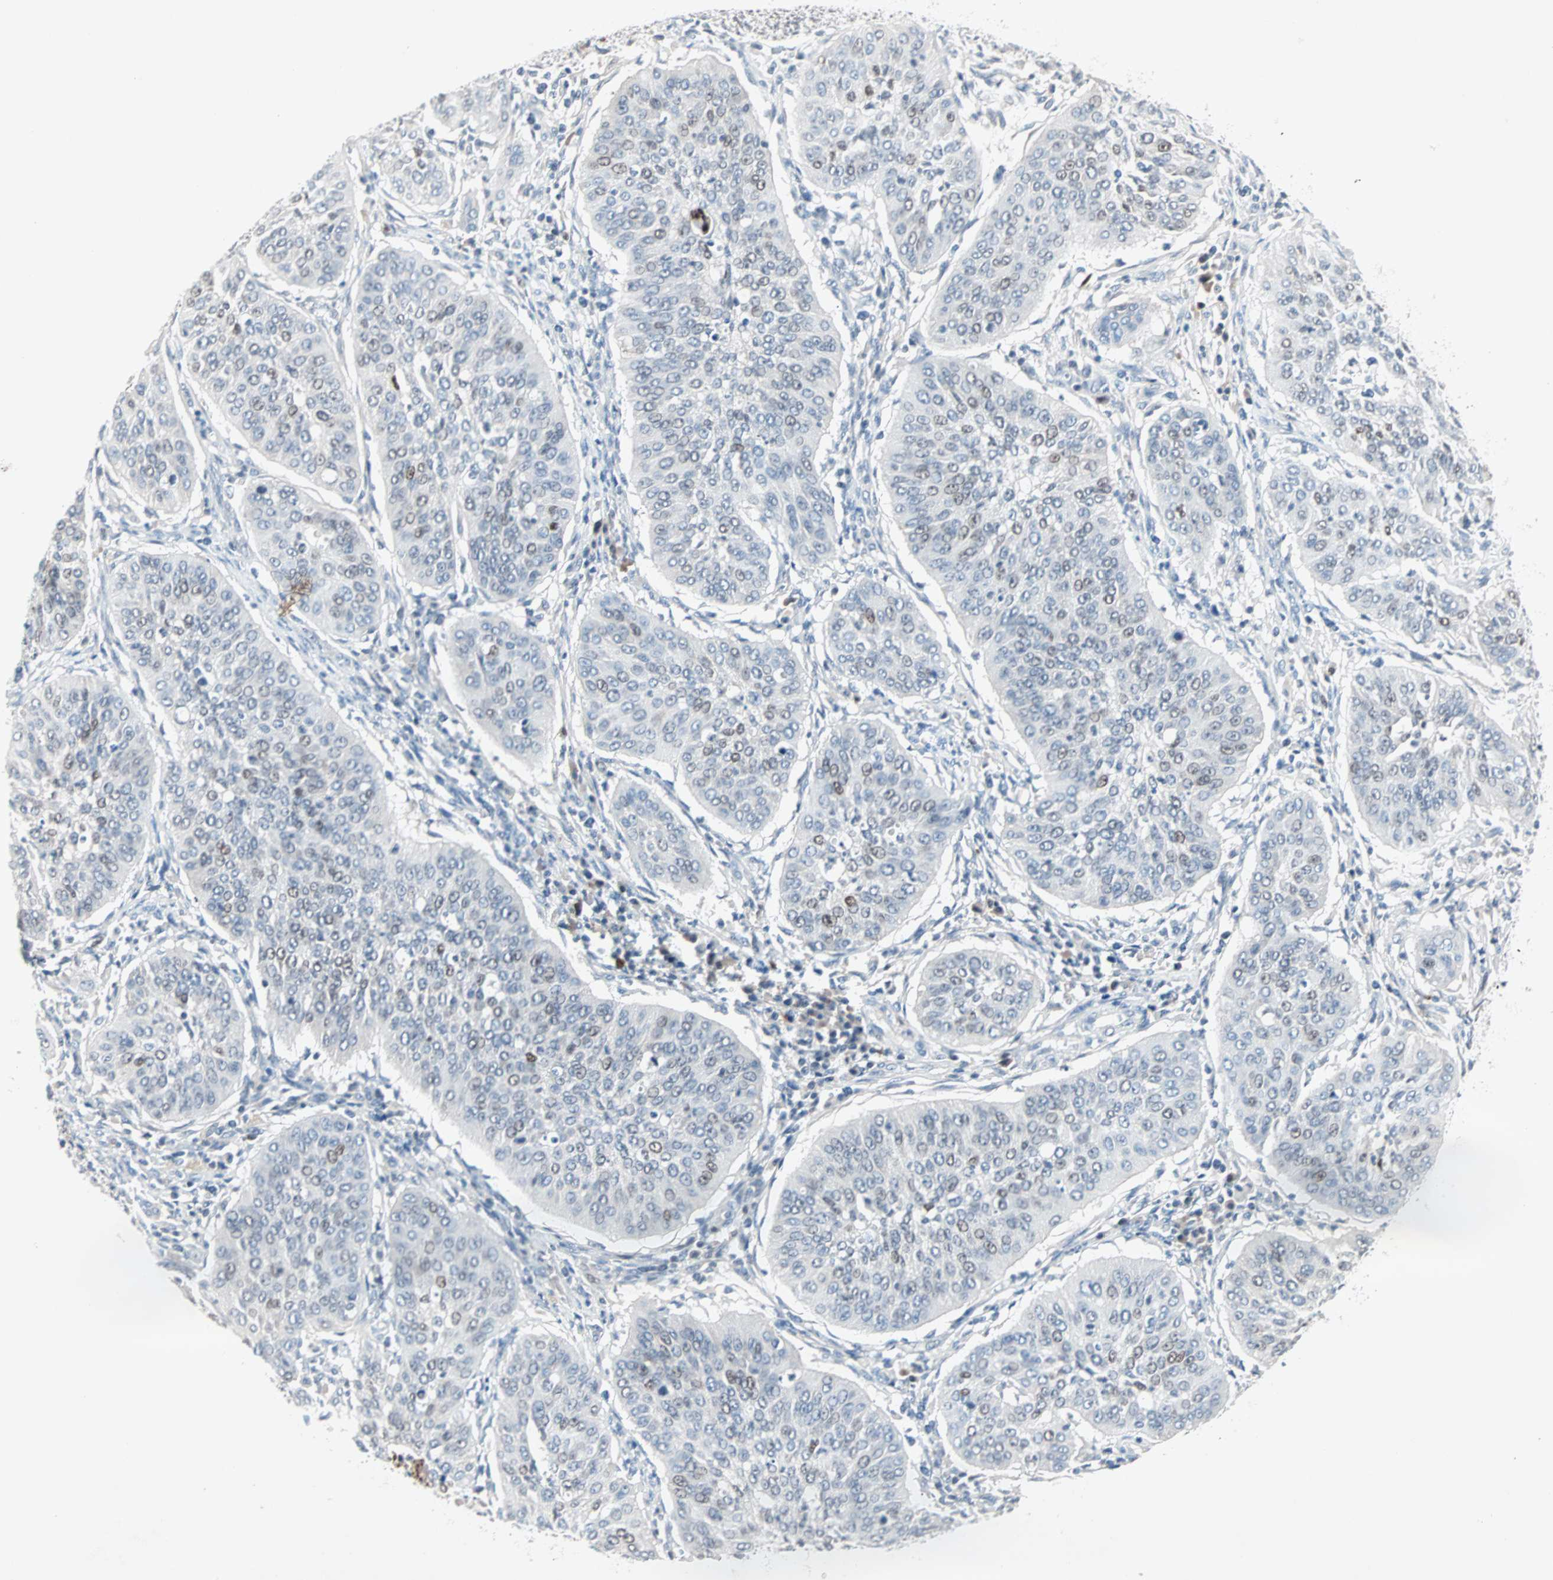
{"staining": {"intensity": "weak", "quantity": "<25%", "location": "nuclear"}, "tissue": "cervical cancer", "cell_type": "Tumor cells", "image_type": "cancer", "snomed": [{"axis": "morphology", "description": "Normal tissue, NOS"}, {"axis": "morphology", "description": "Squamous cell carcinoma, NOS"}, {"axis": "topography", "description": "Cervix"}], "caption": "A micrograph of cervical cancer (squamous cell carcinoma) stained for a protein reveals no brown staining in tumor cells.", "gene": "CCNE2", "patient": {"sex": "female", "age": 39}}